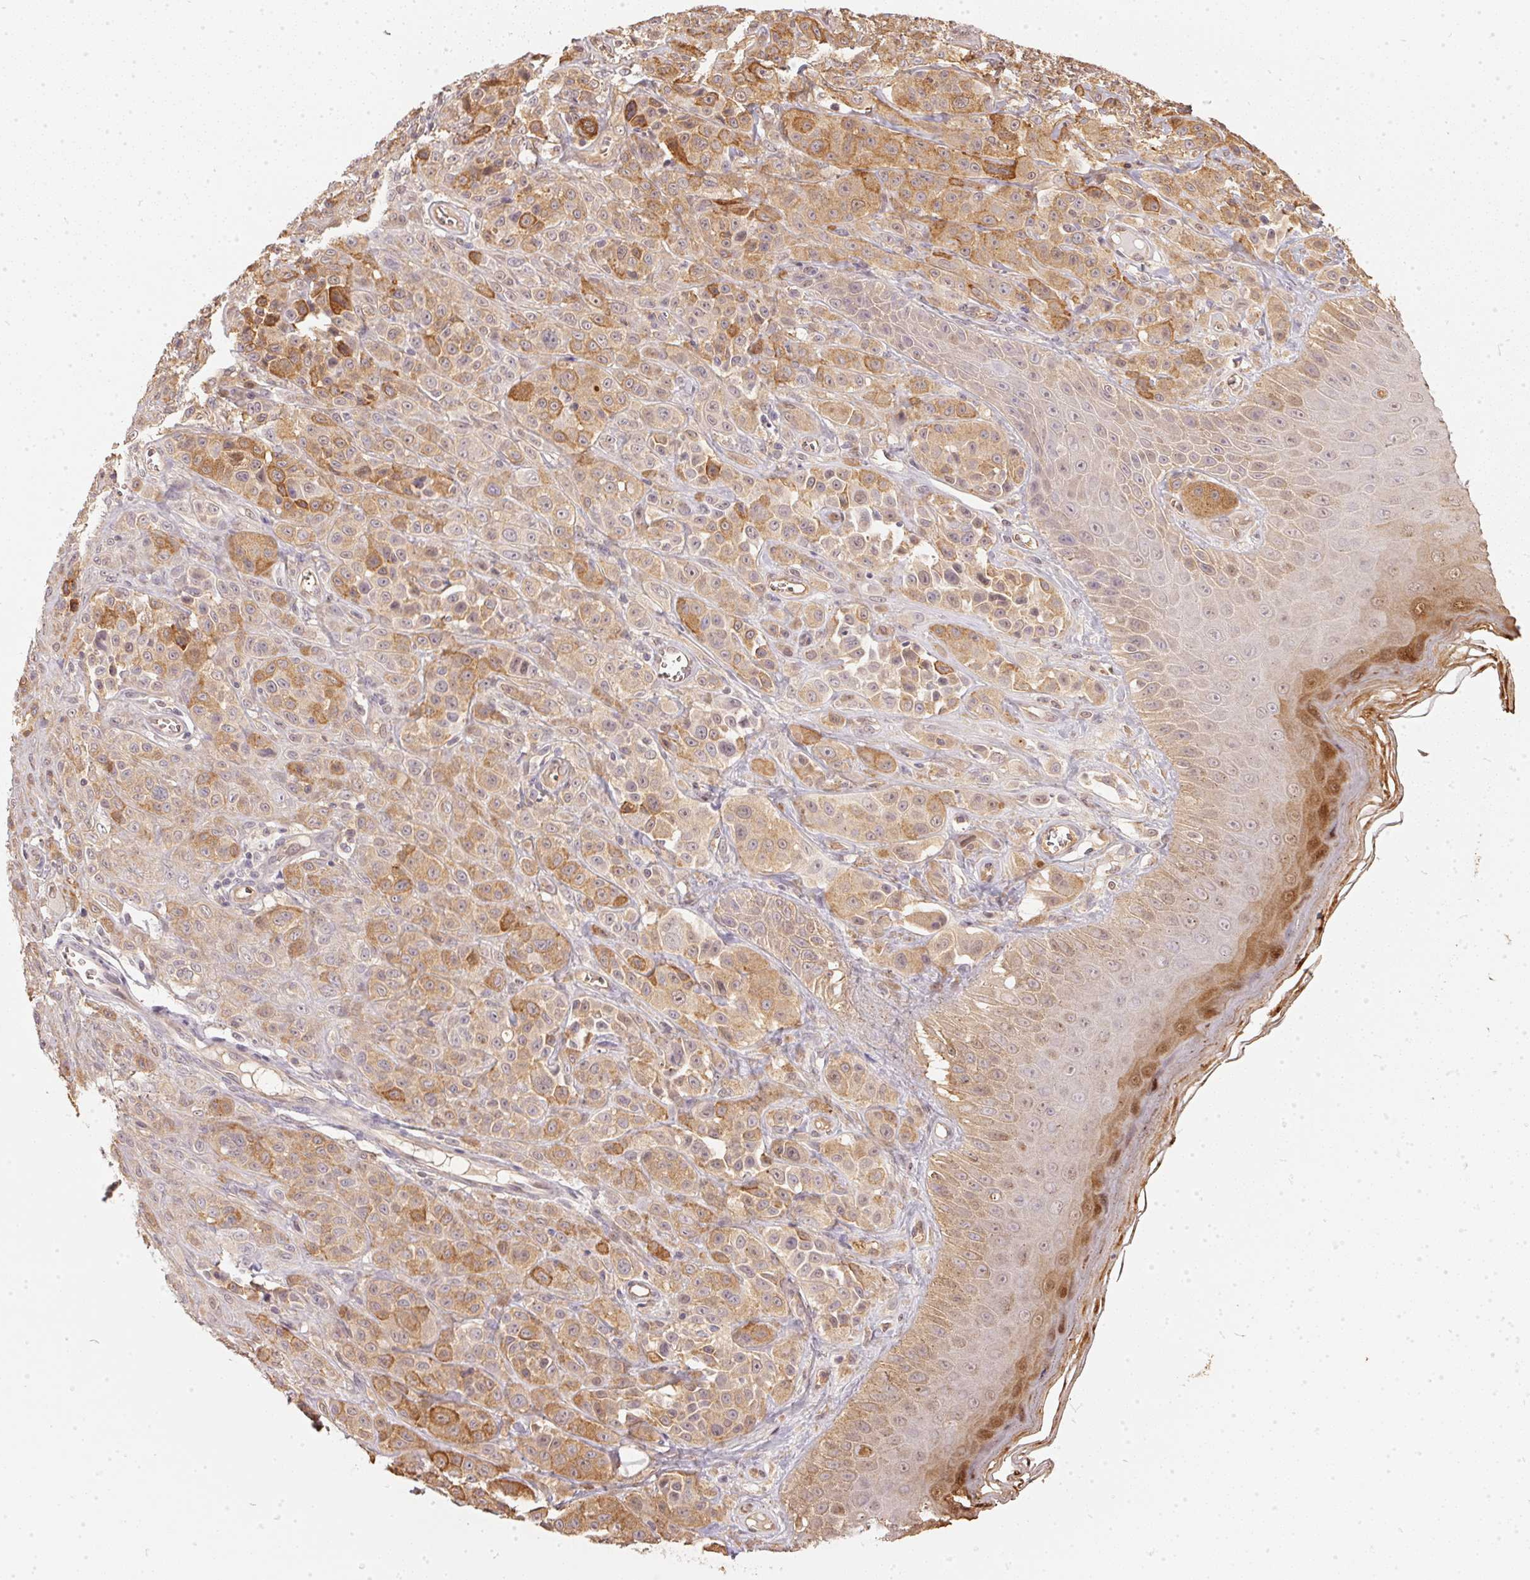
{"staining": {"intensity": "moderate", "quantity": ">75%", "location": "cytoplasmic/membranous"}, "tissue": "melanoma", "cell_type": "Tumor cells", "image_type": "cancer", "snomed": [{"axis": "morphology", "description": "Malignant melanoma, NOS"}, {"axis": "topography", "description": "Skin"}], "caption": "Immunohistochemistry (DAB) staining of melanoma shows moderate cytoplasmic/membranous protein staining in approximately >75% of tumor cells.", "gene": "BLMH", "patient": {"sex": "male", "age": 67}}